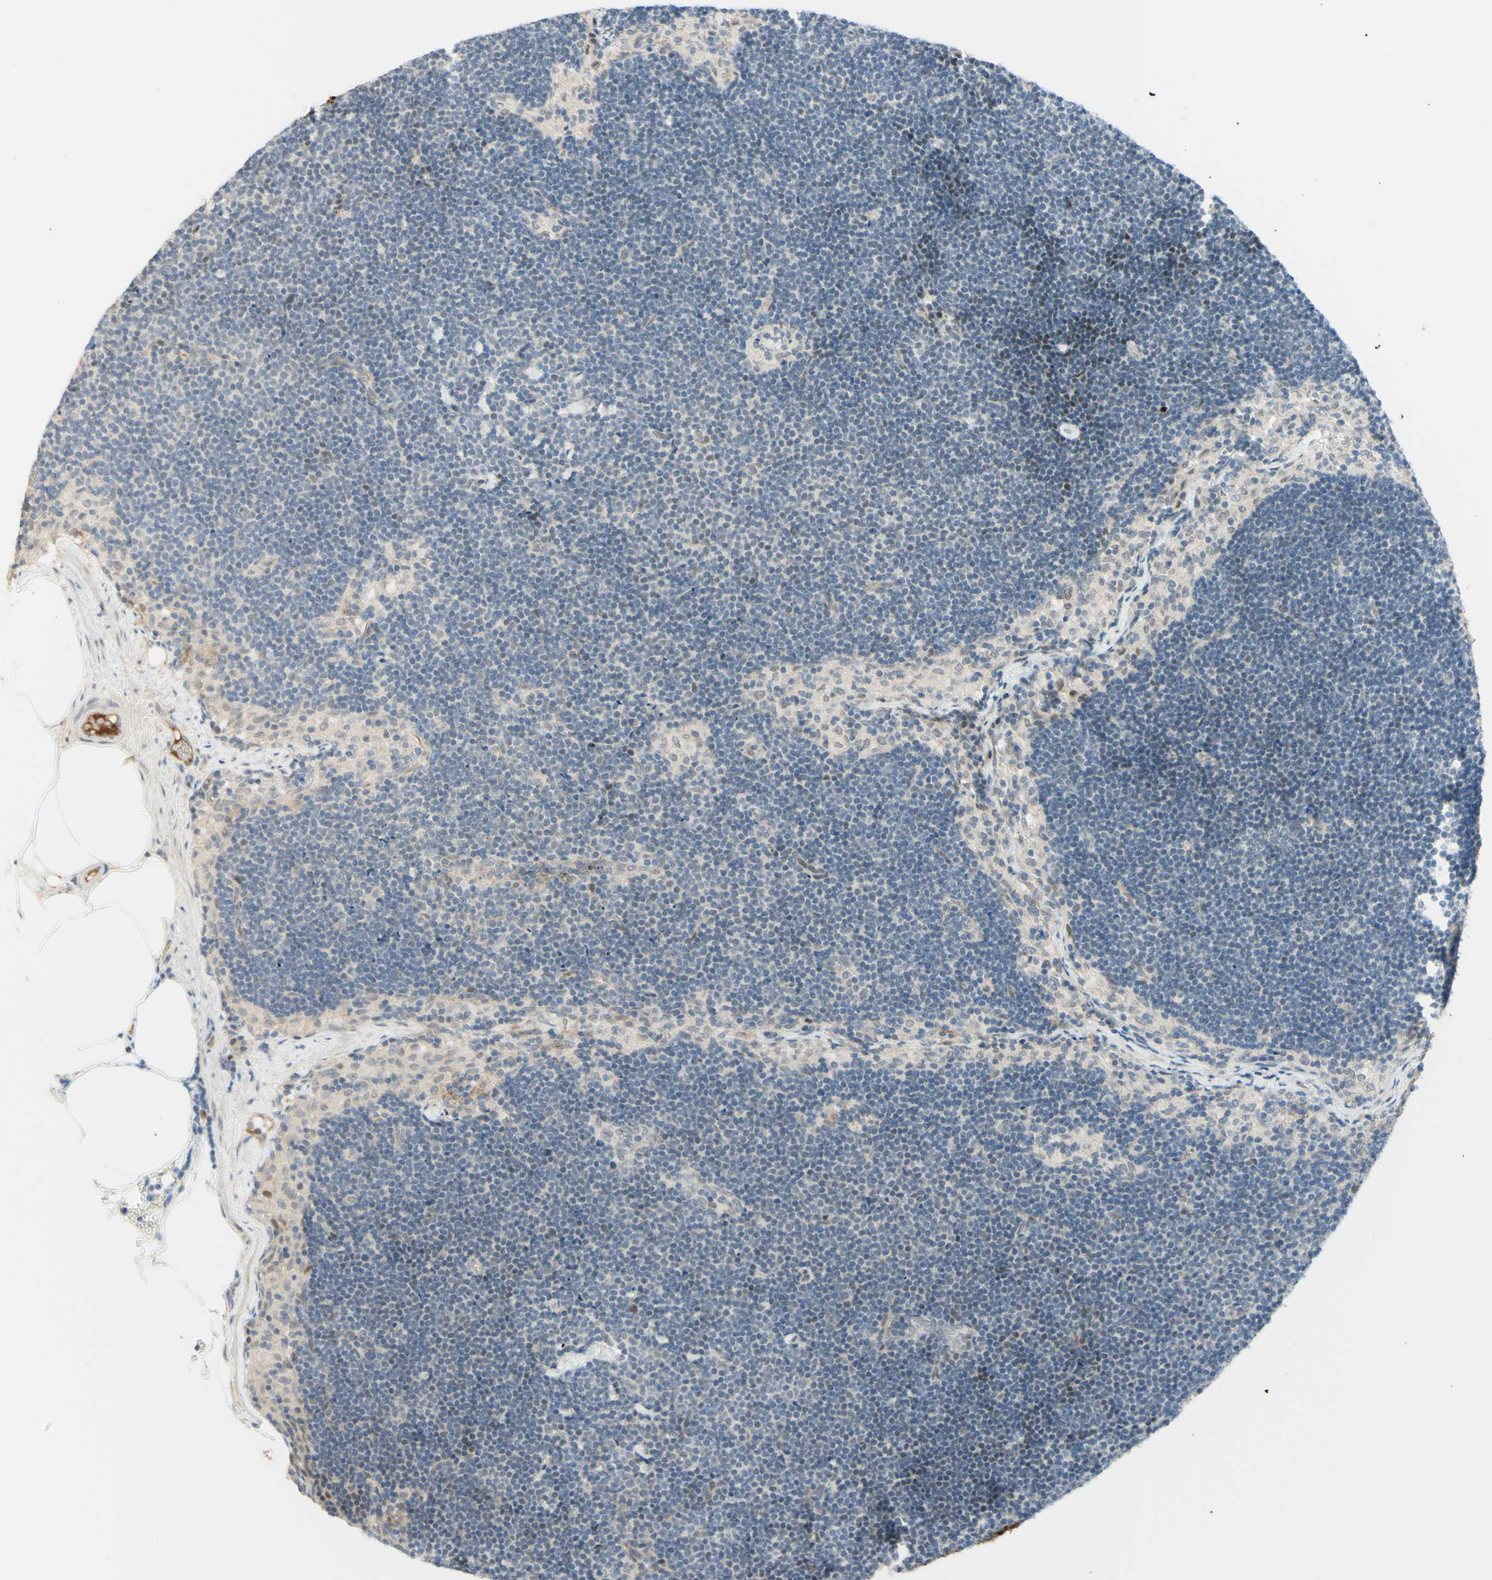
{"staining": {"intensity": "weak", "quantity": "<25%", "location": "nuclear"}, "tissue": "lymph node", "cell_type": "Germinal center cells", "image_type": "normal", "snomed": [{"axis": "morphology", "description": "Normal tissue, NOS"}, {"axis": "topography", "description": "Lymph node"}], "caption": "Immunohistochemical staining of unremarkable lymph node shows no significant positivity in germinal center cells.", "gene": "ANGPT2", "patient": {"sex": "male", "age": 63}}